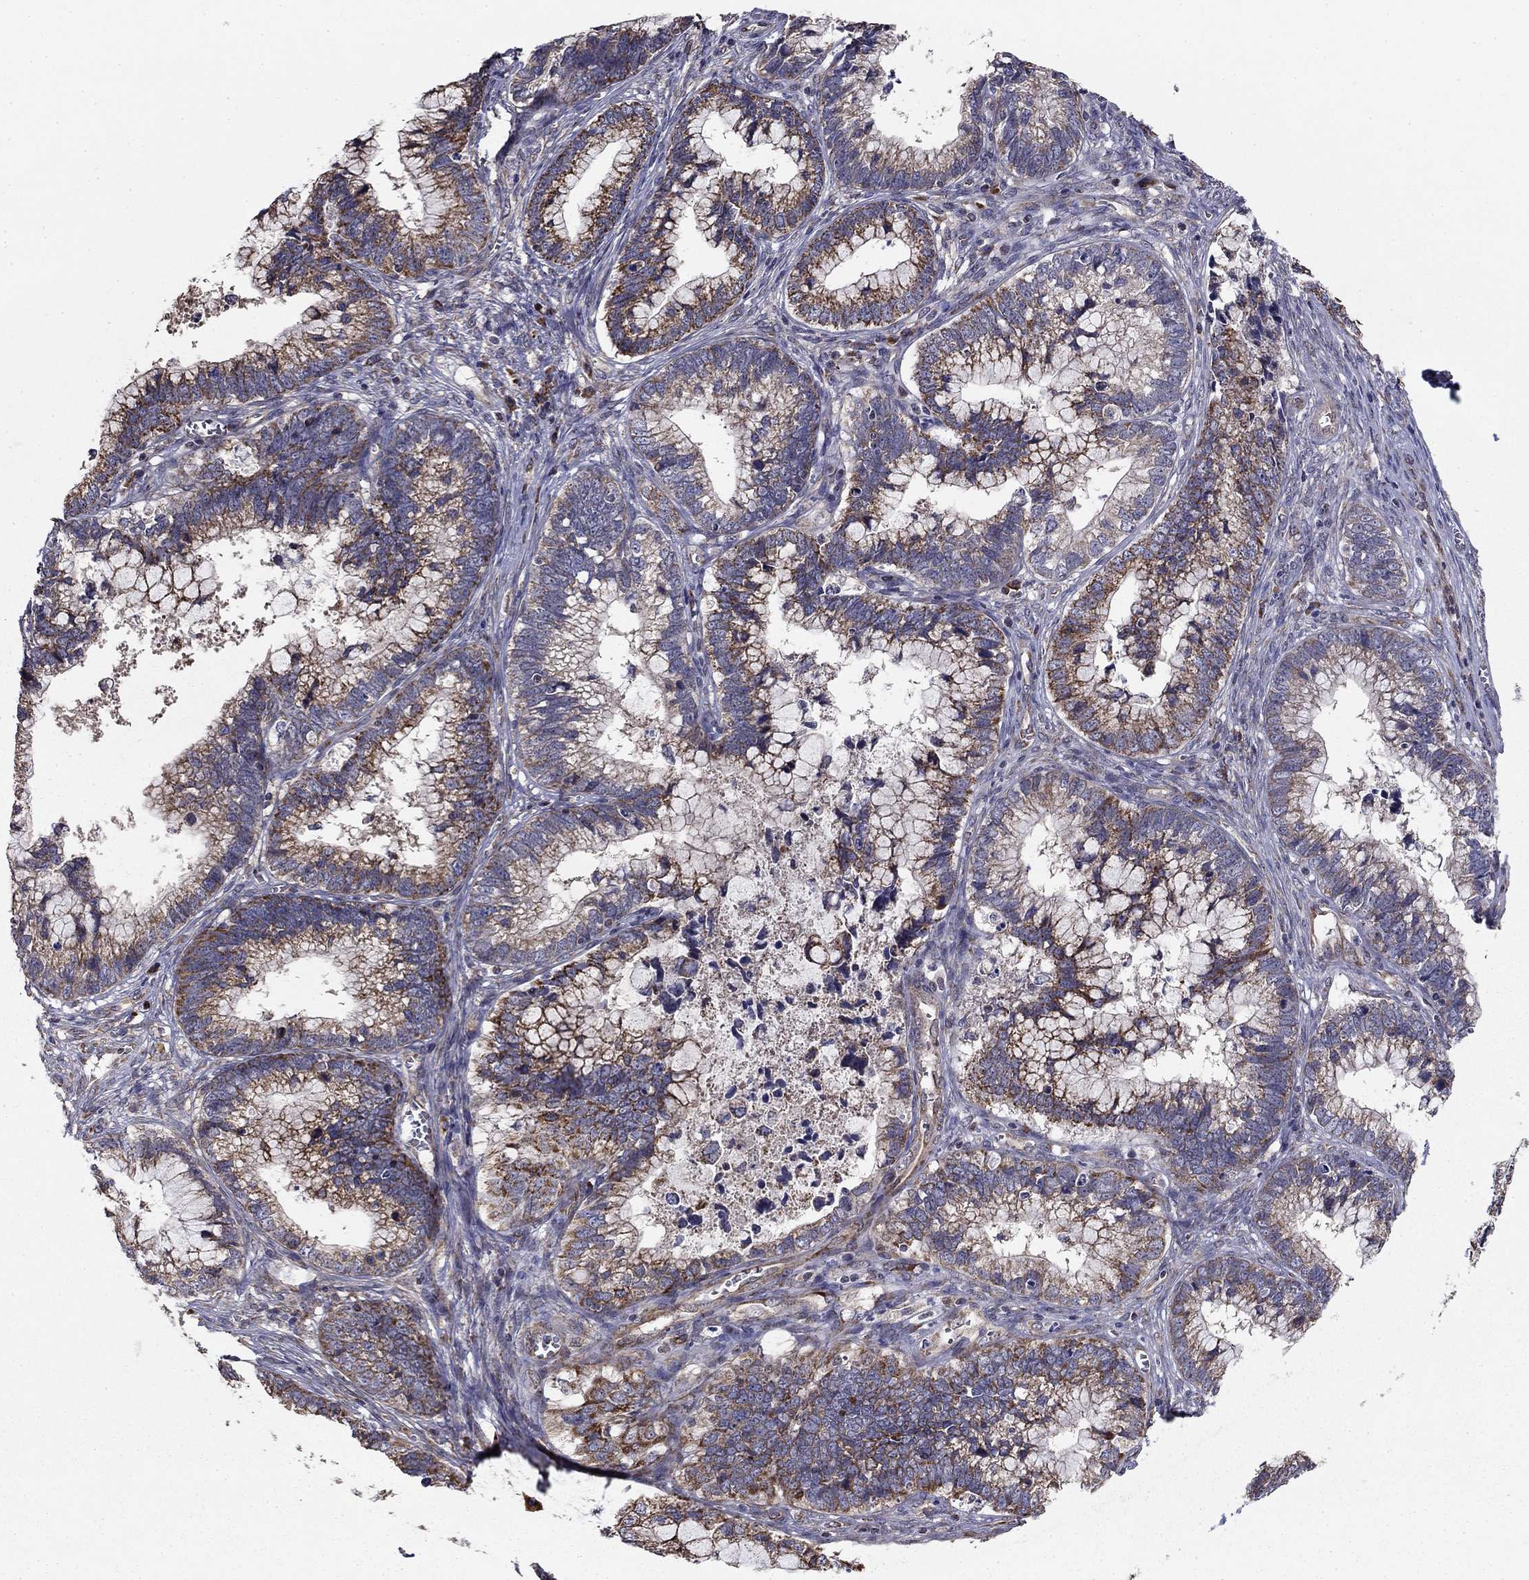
{"staining": {"intensity": "moderate", "quantity": "25%-75%", "location": "cytoplasmic/membranous"}, "tissue": "cervical cancer", "cell_type": "Tumor cells", "image_type": "cancer", "snomed": [{"axis": "morphology", "description": "Adenocarcinoma, NOS"}, {"axis": "topography", "description": "Cervix"}], "caption": "Immunohistochemical staining of adenocarcinoma (cervical) demonstrates medium levels of moderate cytoplasmic/membranous protein staining in approximately 25%-75% of tumor cells.", "gene": "NKIRAS1", "patient": {"sex": "female", "age": 44}}